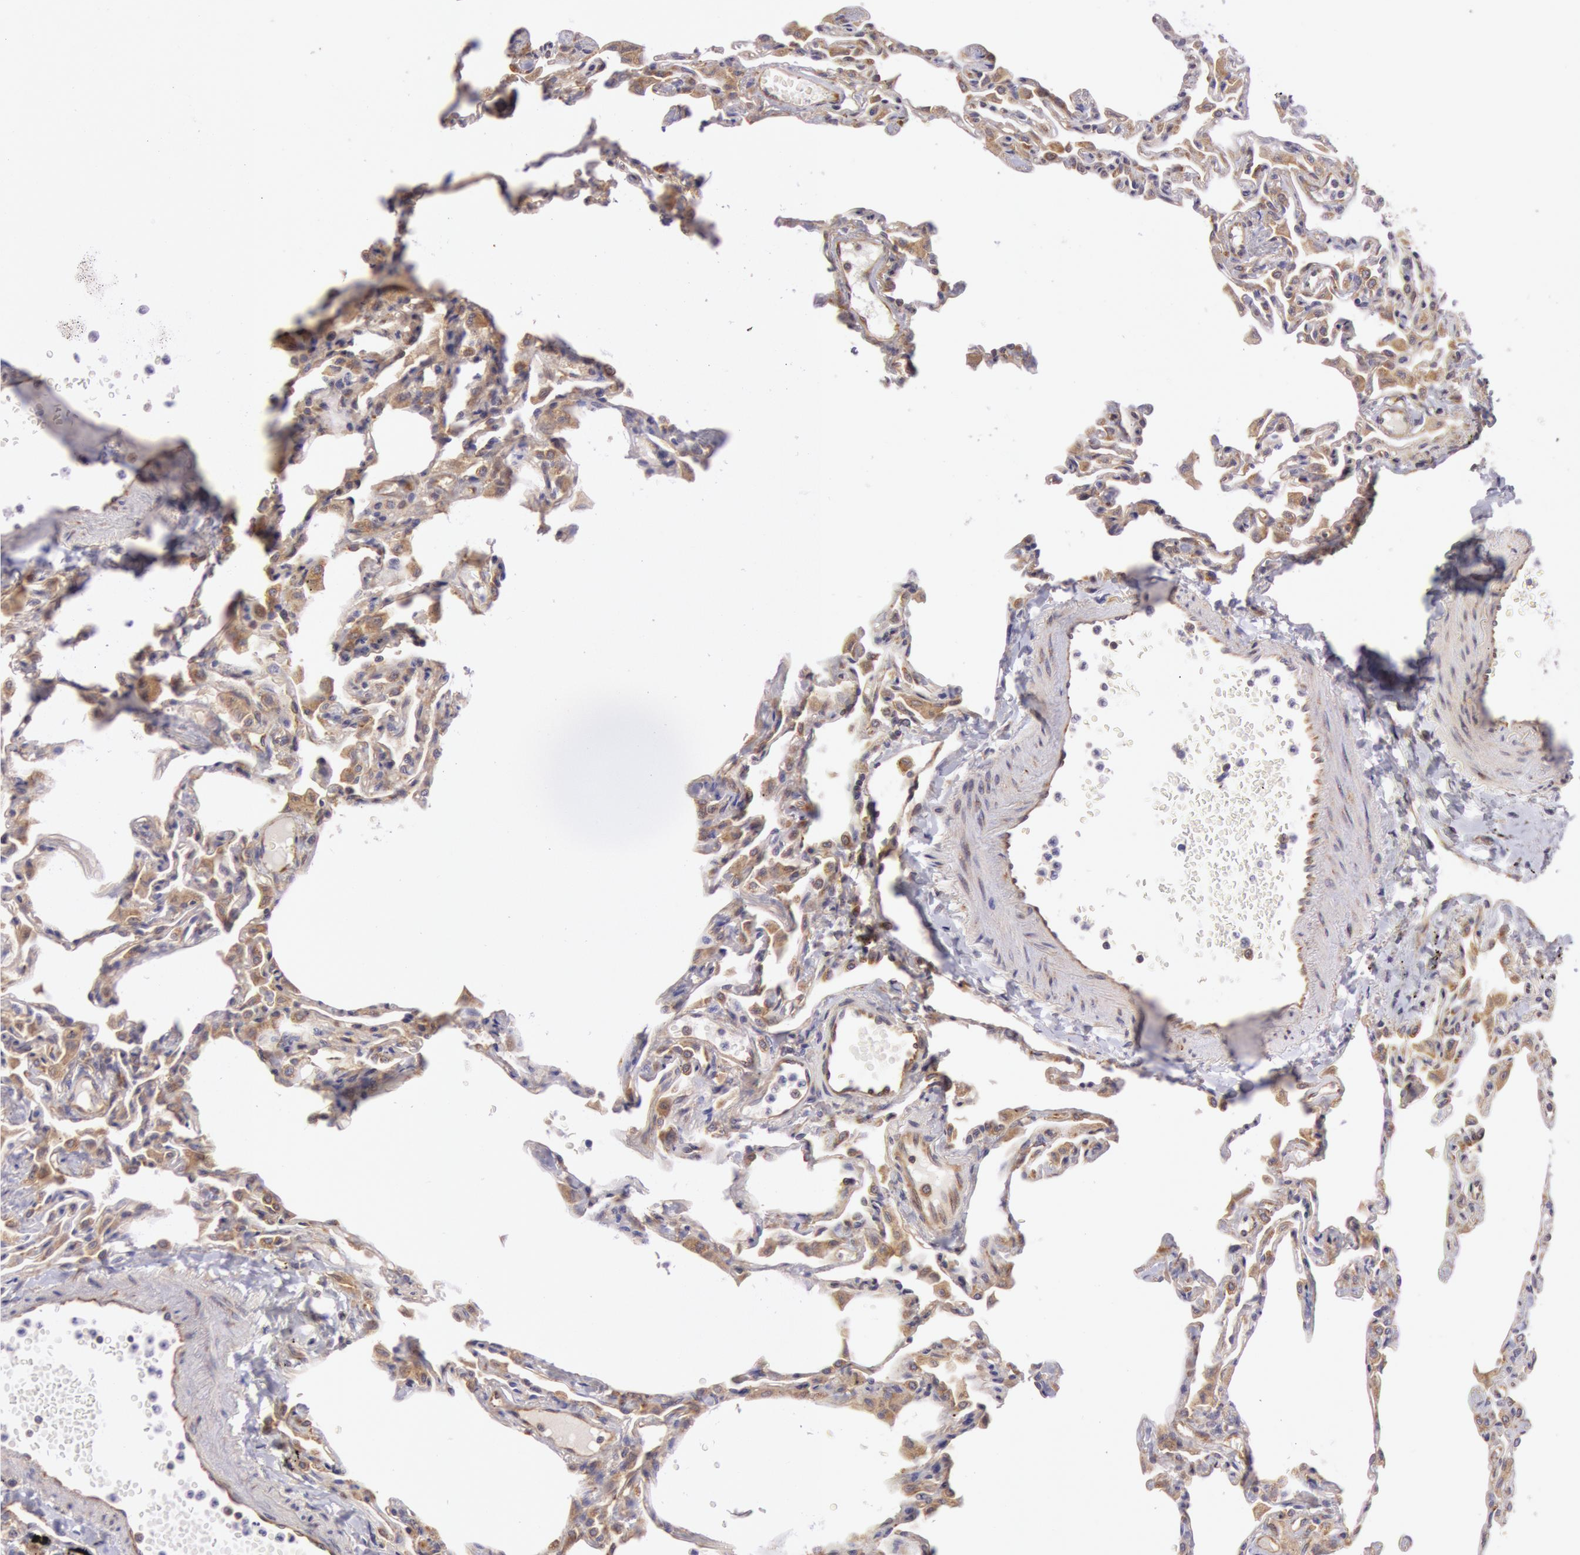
{"staining": {"intensity": "moderate", "quantity": "25%-75%", "location": "cytoplasmic/membranous"}, "tissue": "lung", "cell_type": "Alveolar cells", "image_type": "normal", "snomed": [{"axis": "morphology", "description": "Normal tissue, NOS"}, {"axis": "topography", "description": "Lung"}], "caption": "Protein staining reveals moderate cytoplasmic/membranous expression in approximately 25%-75% of alveolar cells in normal lung. (DAB (3,3'-diaminobenzidine) IHC with brightfield microscopy, high magnification).", "gene": "CHUK", "patient": {"sex": "female", "age": 49}}